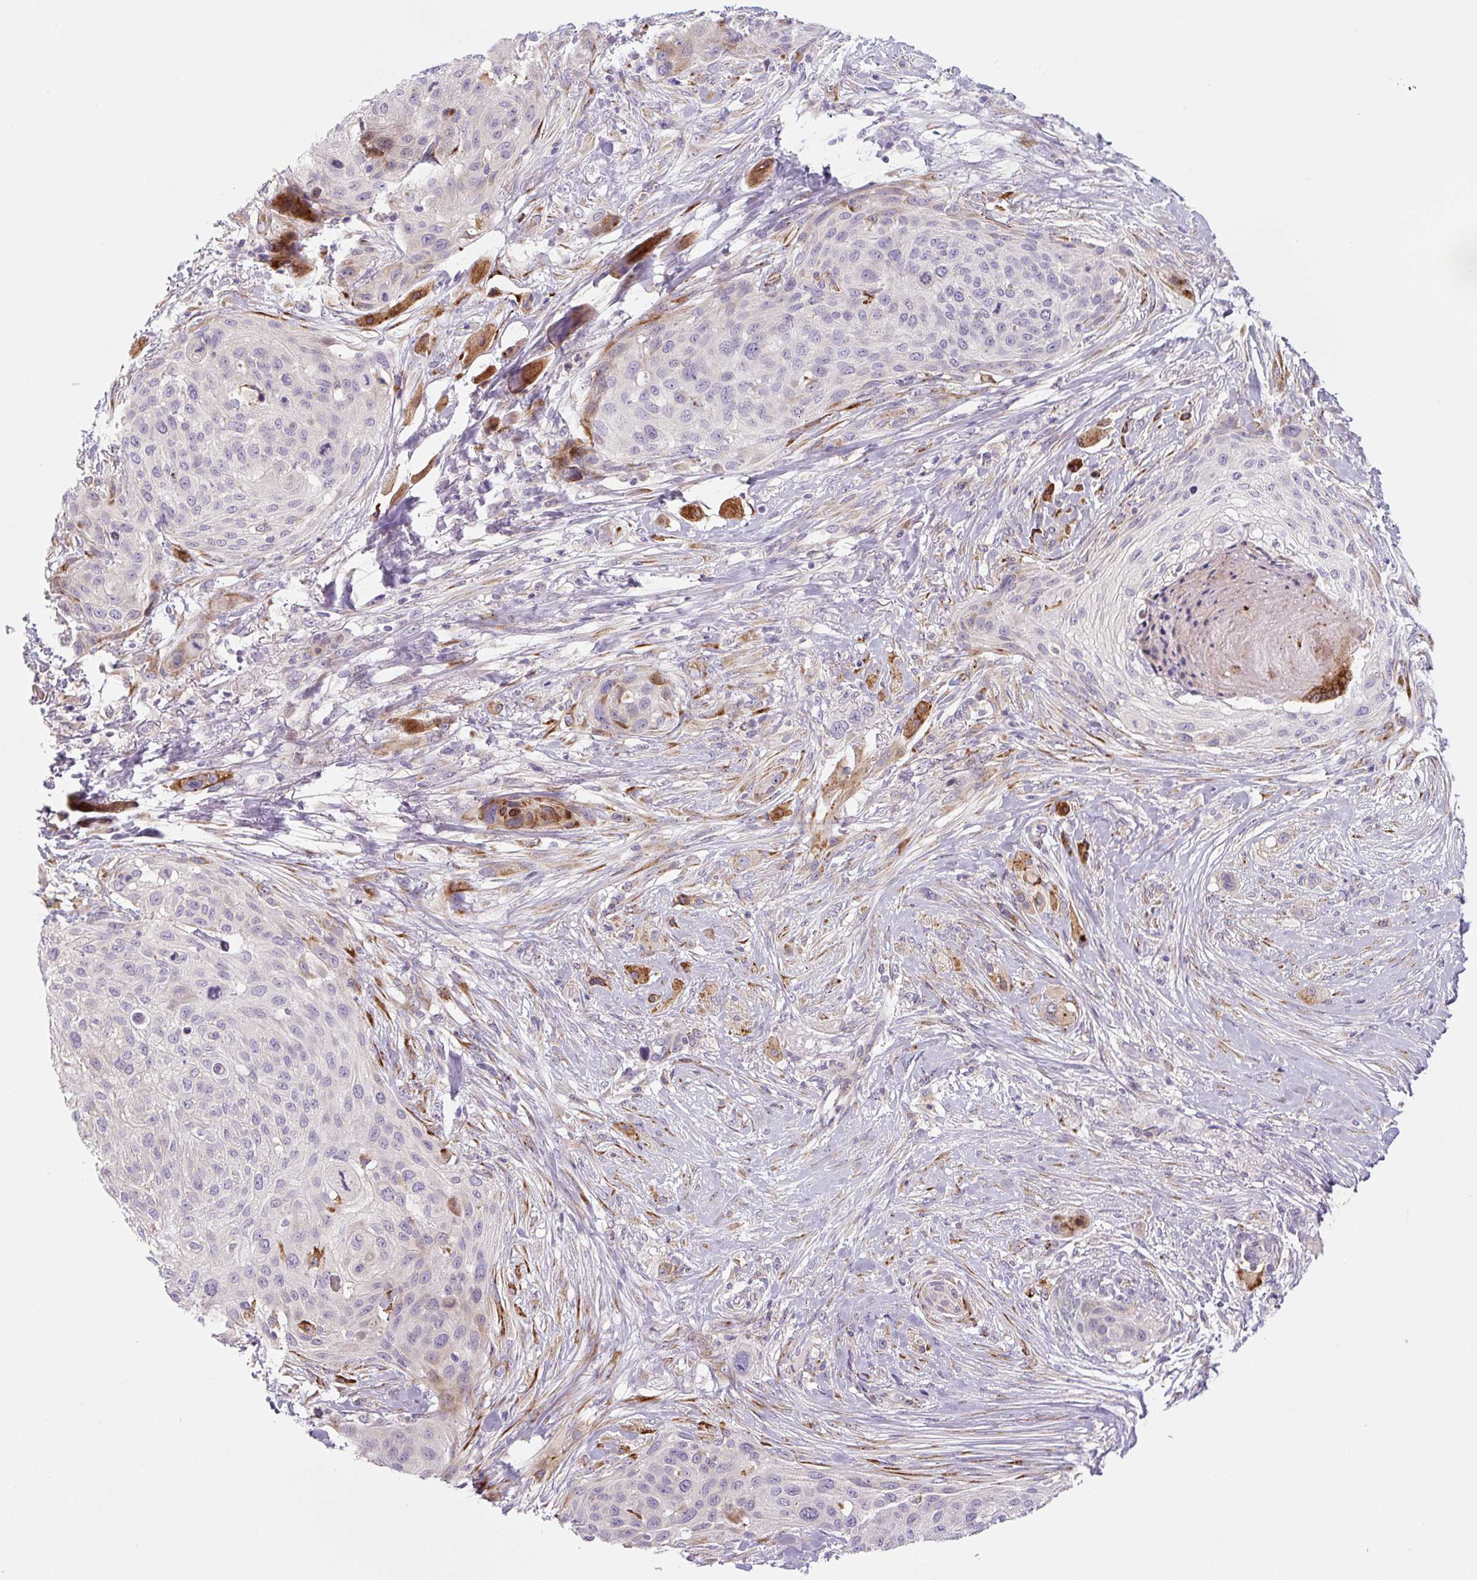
{"staining": {"intensity": "negative", "quantity": "none", "location": "none"}, "tissue": "skin cancer", "cell_type": "Tumor cells", "image_type": "cancer", "snomed": [{"axis": "morphology", "description": "Squamous cell carcinoma, NOS"}, {"axis": "topography", "description": "Skin"}], "caption": "This is a micrograph of immunohistochemistry staining of skin cancer (squamous cell carcinoma), which shows no positivity in tumor cells.", "gene": "DISP3", "patient": {"sex": "female", "age": 87}}